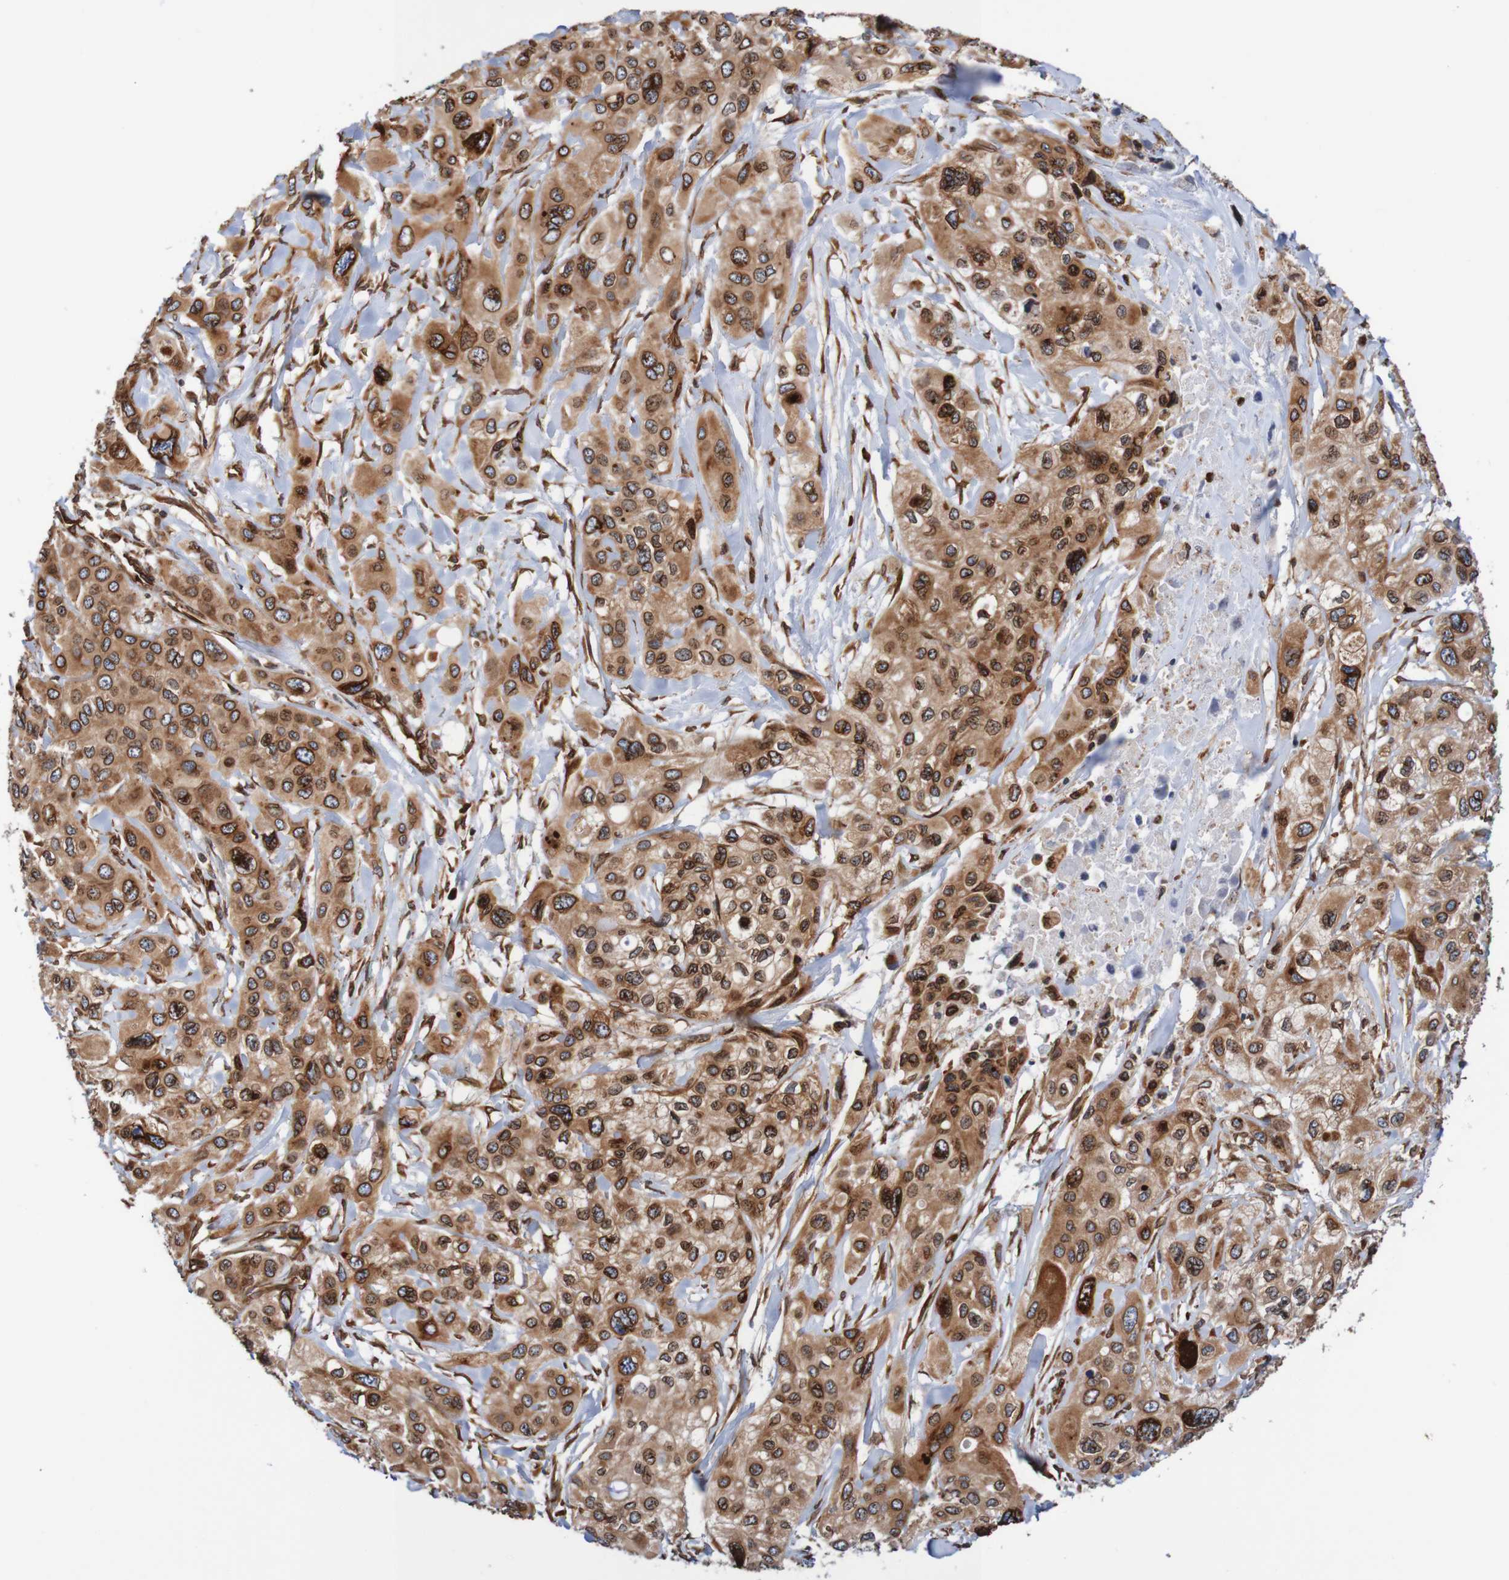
{"staining": {"intensity": "strong", "quantity": ">75%", "location": "cytoplasmic/membranous,nuclear"}, "tissue": "pancreatic cancer", "cell_type": "Tumor cells", "image_type": "cancer", "snomed": [{"axis": "morphology", "description": "Adenocarcinoma, NOS"}, {"axis": "topography", "description": "Pancreas"}], "caption": "Brown immunohistochemical staining in human pancreatic cancer displays strong cytoplasmic/membranous and nuclear expression in about >75% of tumor cells. Immunohistochemistry stains the protein in brown and the nuclei are stained blue.", "gene": "TMEM109", "patient": {"sex": "male", "age": 73}}